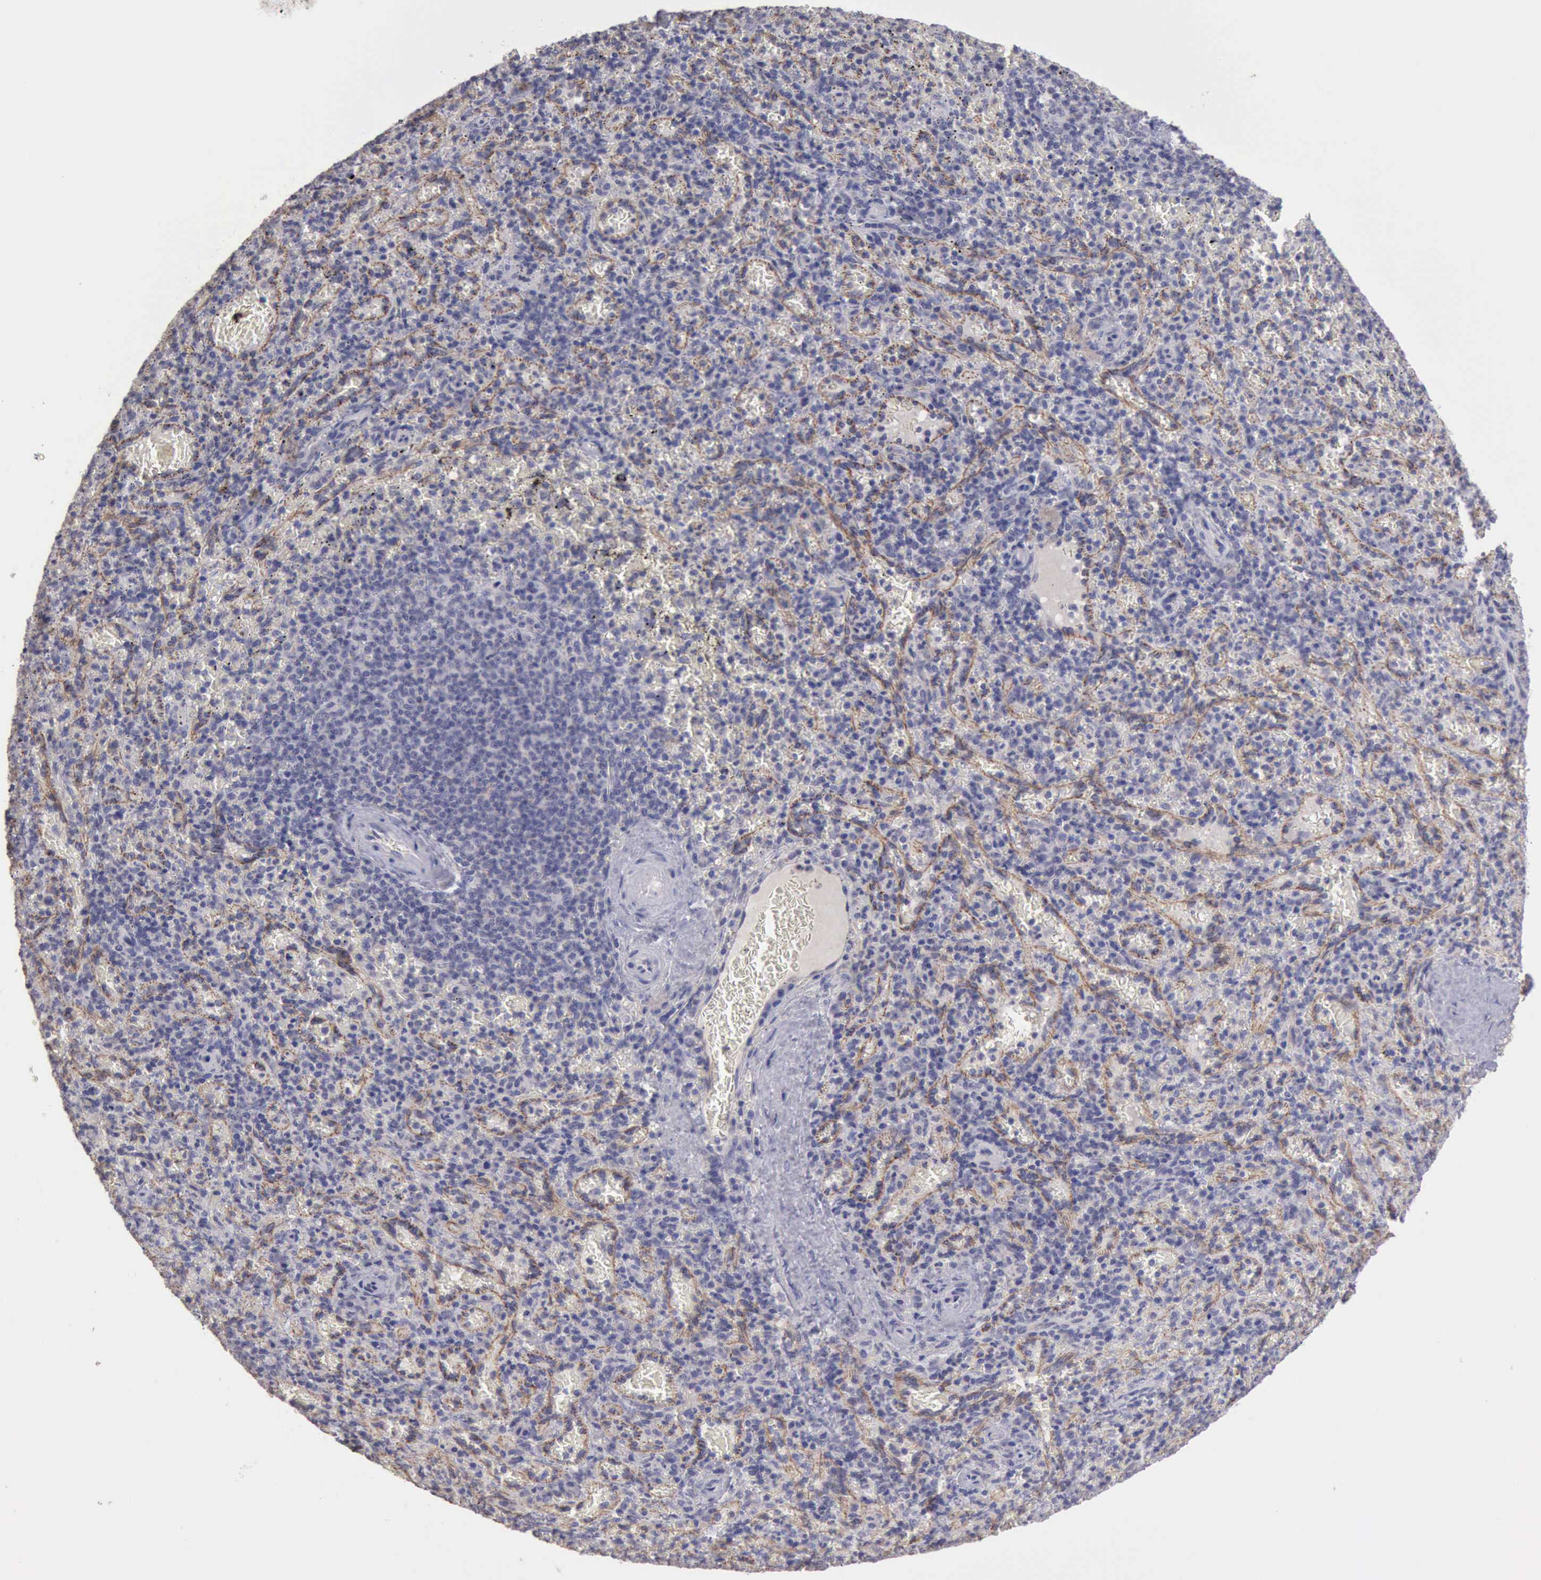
{"staining": {"intensity": "negative", "quantity": "none", "location": "none"}, "tissue": "spleen", "cell_type": "Cells in red pulp", "image_type": "normal", "snomed": [{"axis": "morphology", "description": "Normal tissue, NOS"}, {"axis": "topography", "description": "Spleen"}], "caption": "Spleen was stained to show a protein in brown. There is no significant expression in cells in red pulp. The staining was performed using DAB (3,3'-diaminobenzidine) to visualize the protein expression in brown, while the nuclei were stained in blue with hematoxylin (Magnification: 20x).", "gene": "KCND1", "patient": {"sex": "female", "age": 50}}